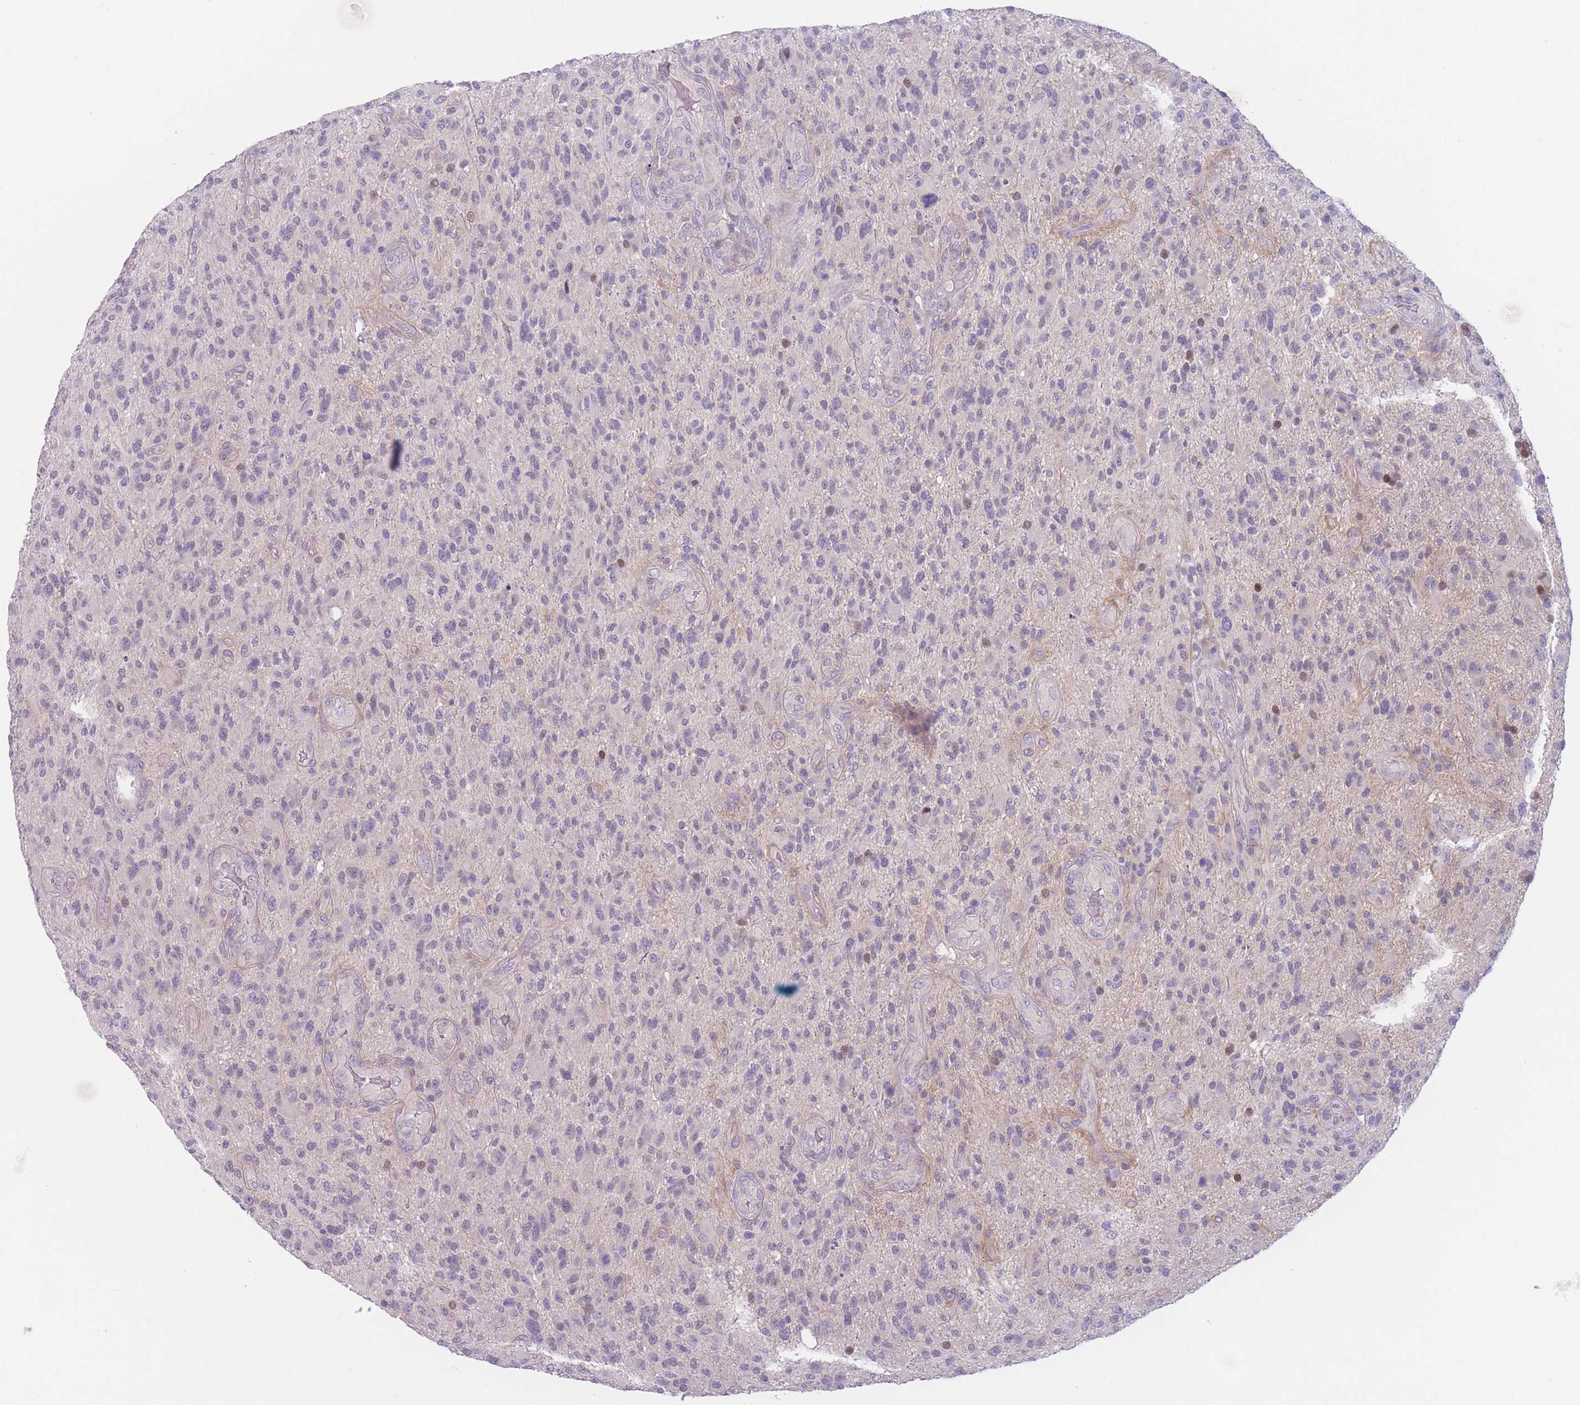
{"staining": {"intensity": "negative", "quantity": "none", "location": "none"}, "tissue": "glioma", "cell_type": "Tumor cells", "image_type": "cancer", "snomed": [{"axis": "morphology", "description": "Glioma, malignant, High grade"}, {"axis": "topography", "description": "Brain"}], "caption": "IHC histopathology image of neoplastic tissue: glioma stained with DAB displays no significant protein positivity in tumor cells.", "gene": "ZNF439", "patient": {"sex": "male", "age": 47}}